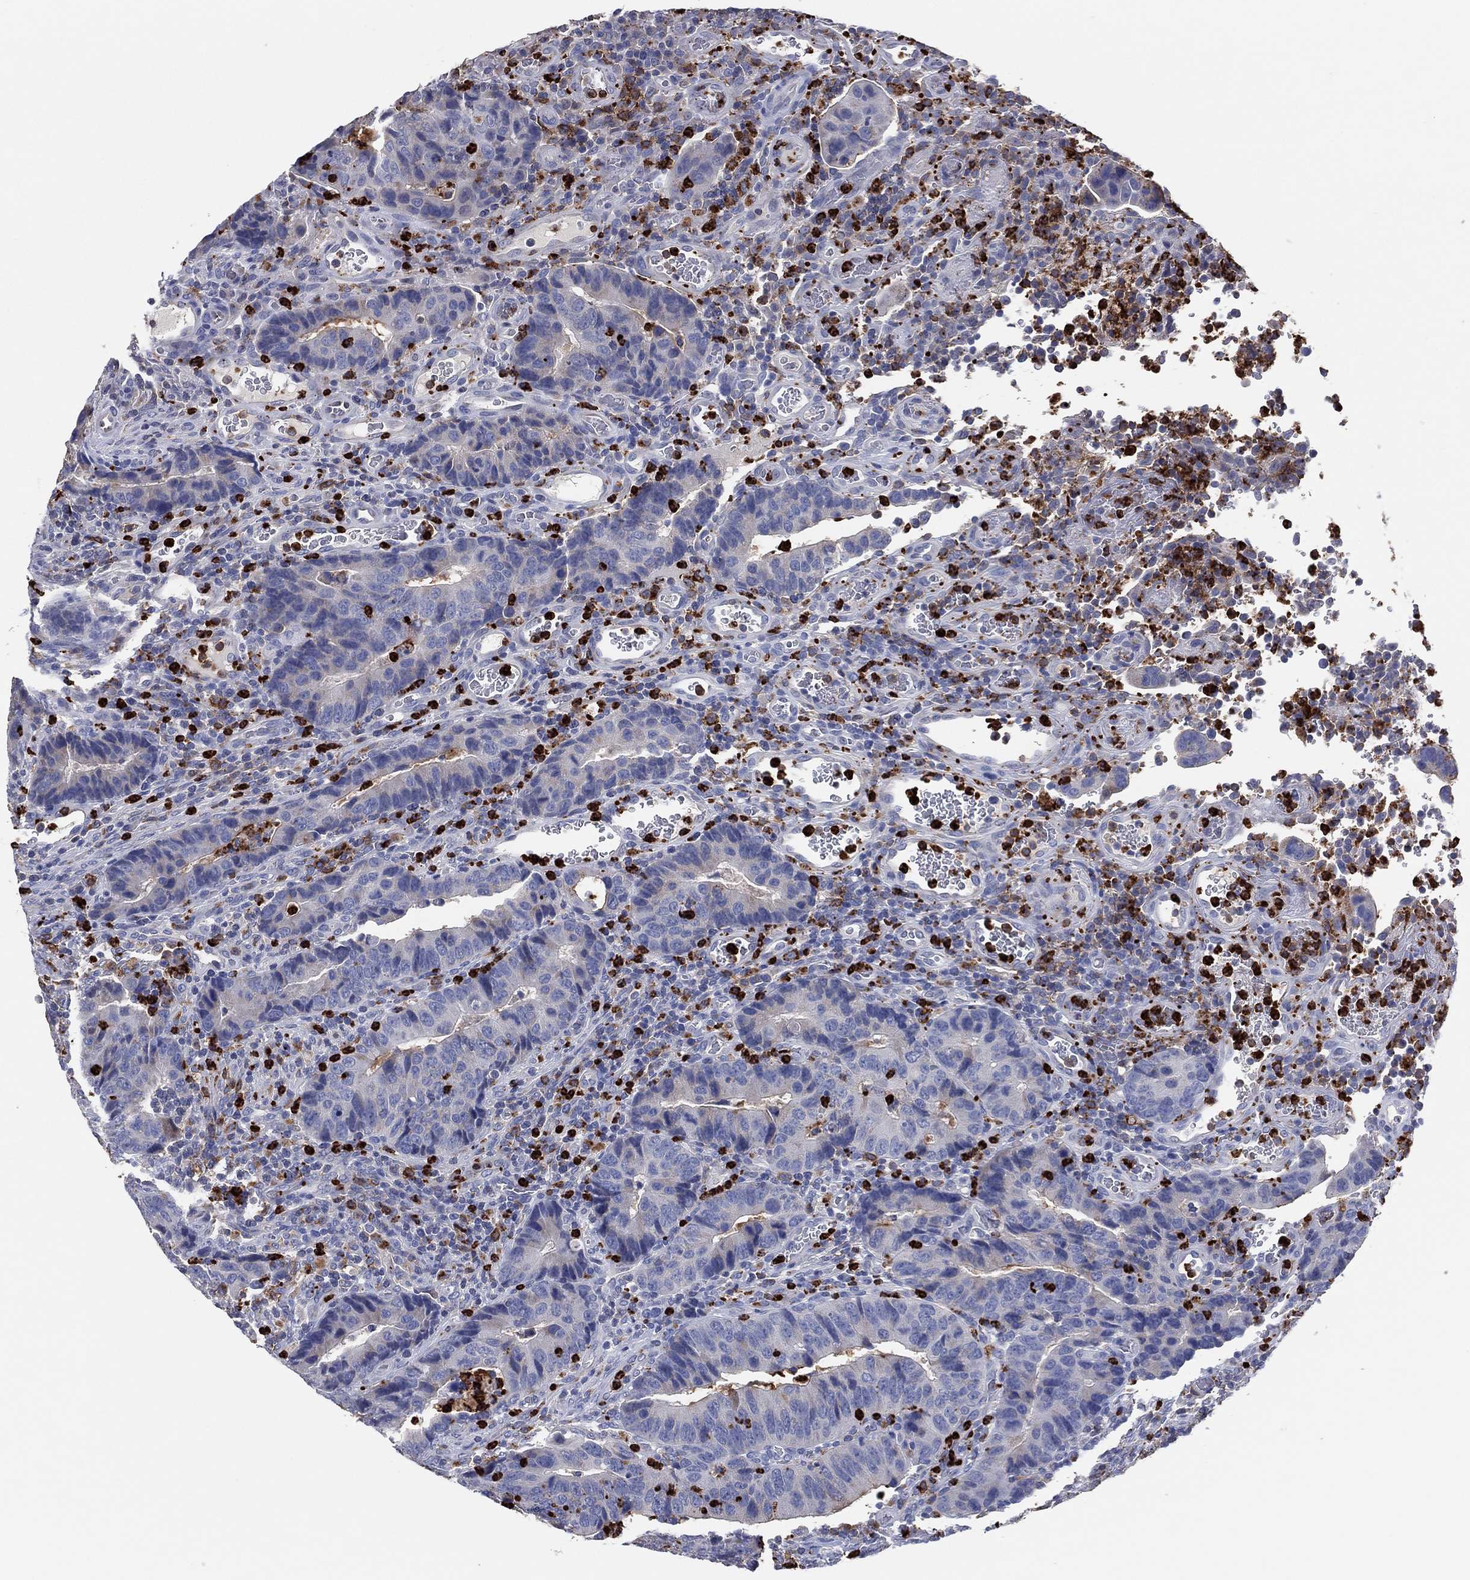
{"staining": {"intensity": "negative", "quantity": "none", "location": "none"}, "tissue": "colorectal cancer", "cell_type": "Tumor cells", "image_type": "cancer", "snomed": [{"axis": "morphology", "description": "Adenocarcinoma, NOS"}, {"axis": "topography", "description": "Colon"}], "caption": "This is a micrograph of immunohistochemistry staining of adenocarcinoma (colorectal), which shows no positivity in tumor cells.", "gene": "PLAC8", "patient": {"sex": "female", "age": 56}}